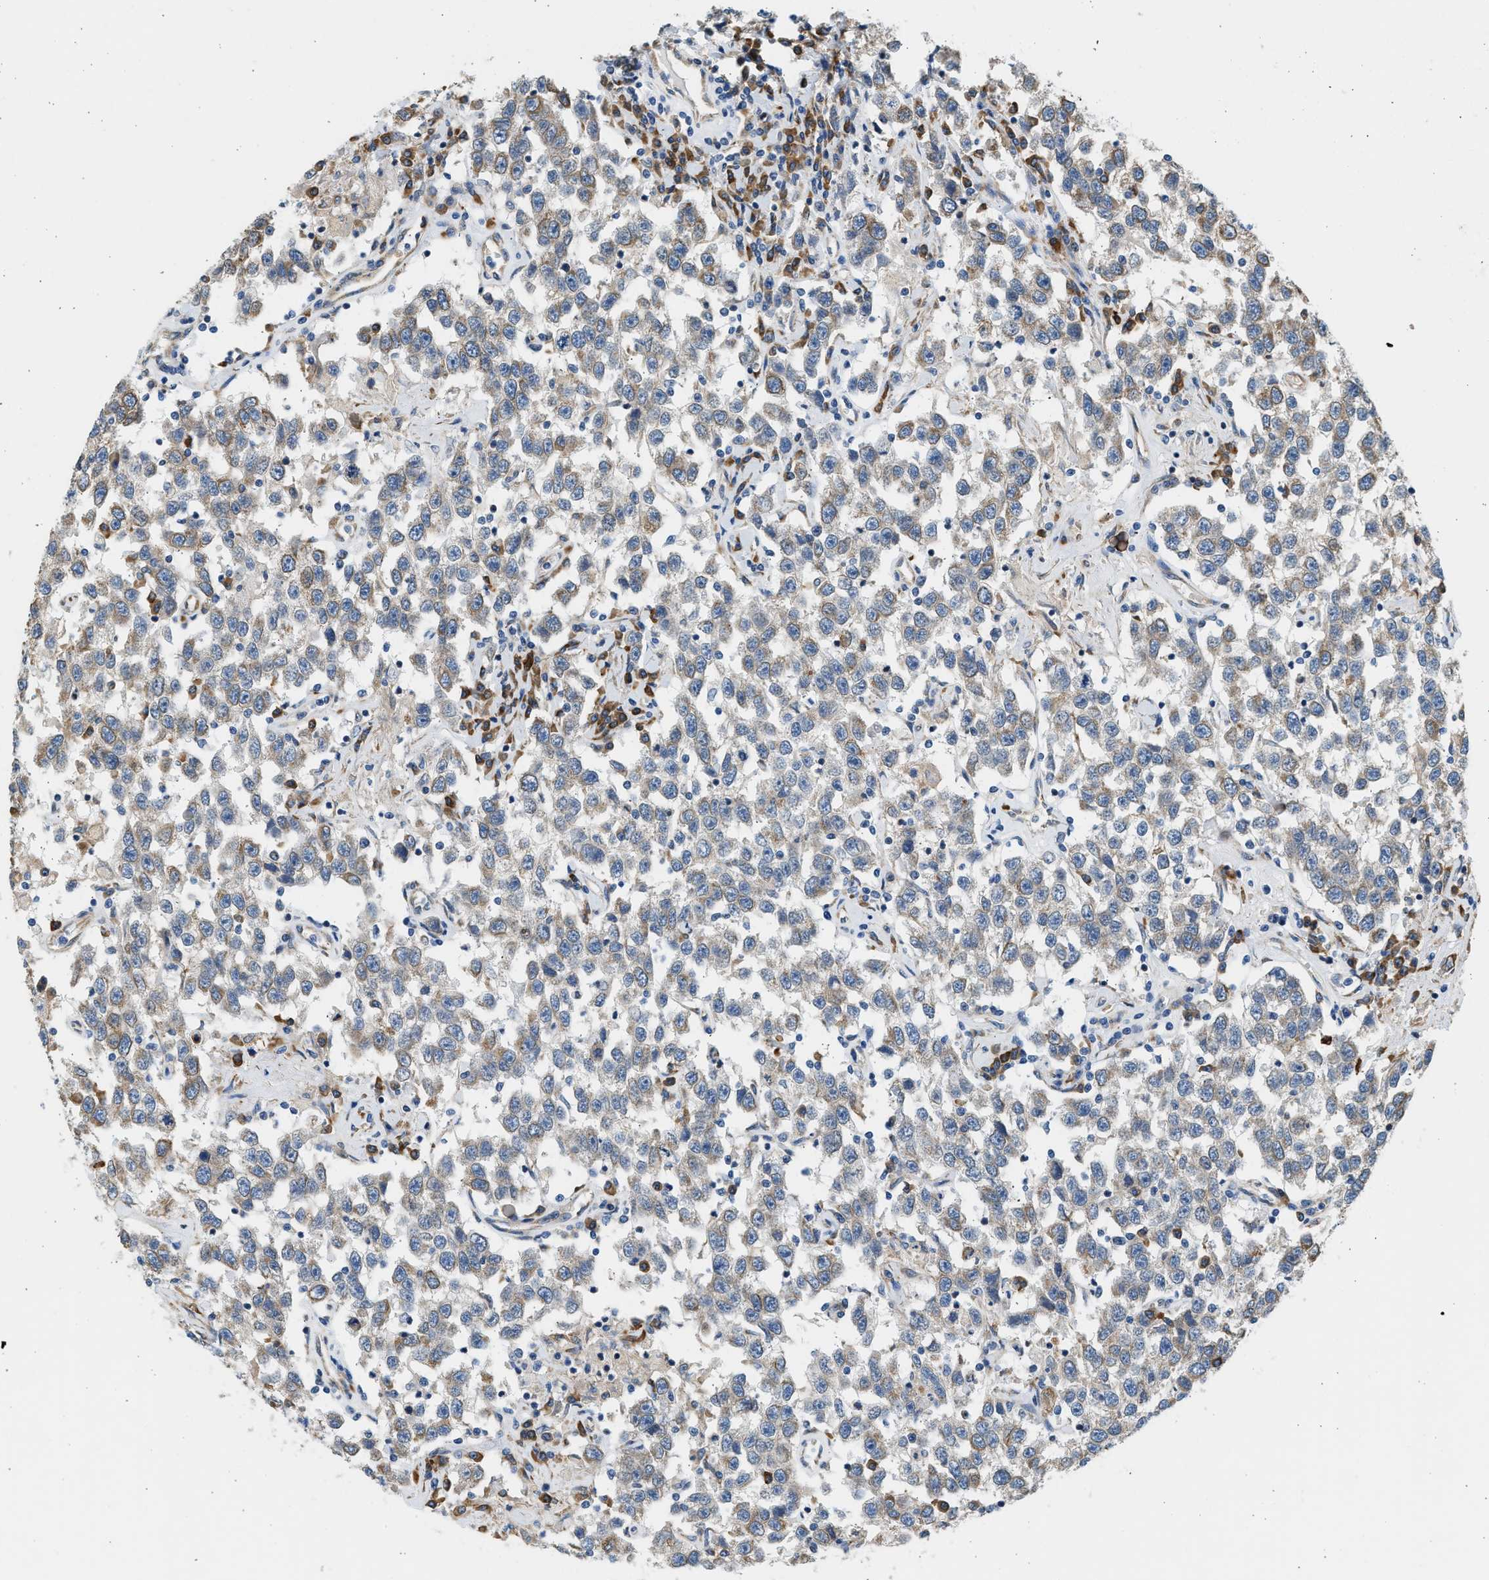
{"staining": {"intensity": "weak", "quantity": "<25%", "location": "cytoplasmic/membranous"}, "tissue": "testis cancer", "cell_type": "Tumor cells", "image_type": "cancer", "snomed": [{"axis": "morphology", "description": "Seminoma, NOS"}, {"axis": "topography", "description": "Testis"}], "caption": "Immunohistochemistry of human testis seminoma exhibits no staining in tumor cells. (DAB (3,3'-diaminobenzidine) immunohistochemistry (IHC) visualized using brightfield microscopy, high magnification).", "gene": "CNTN6", "patient": {"sex": "male", "age": 41}}